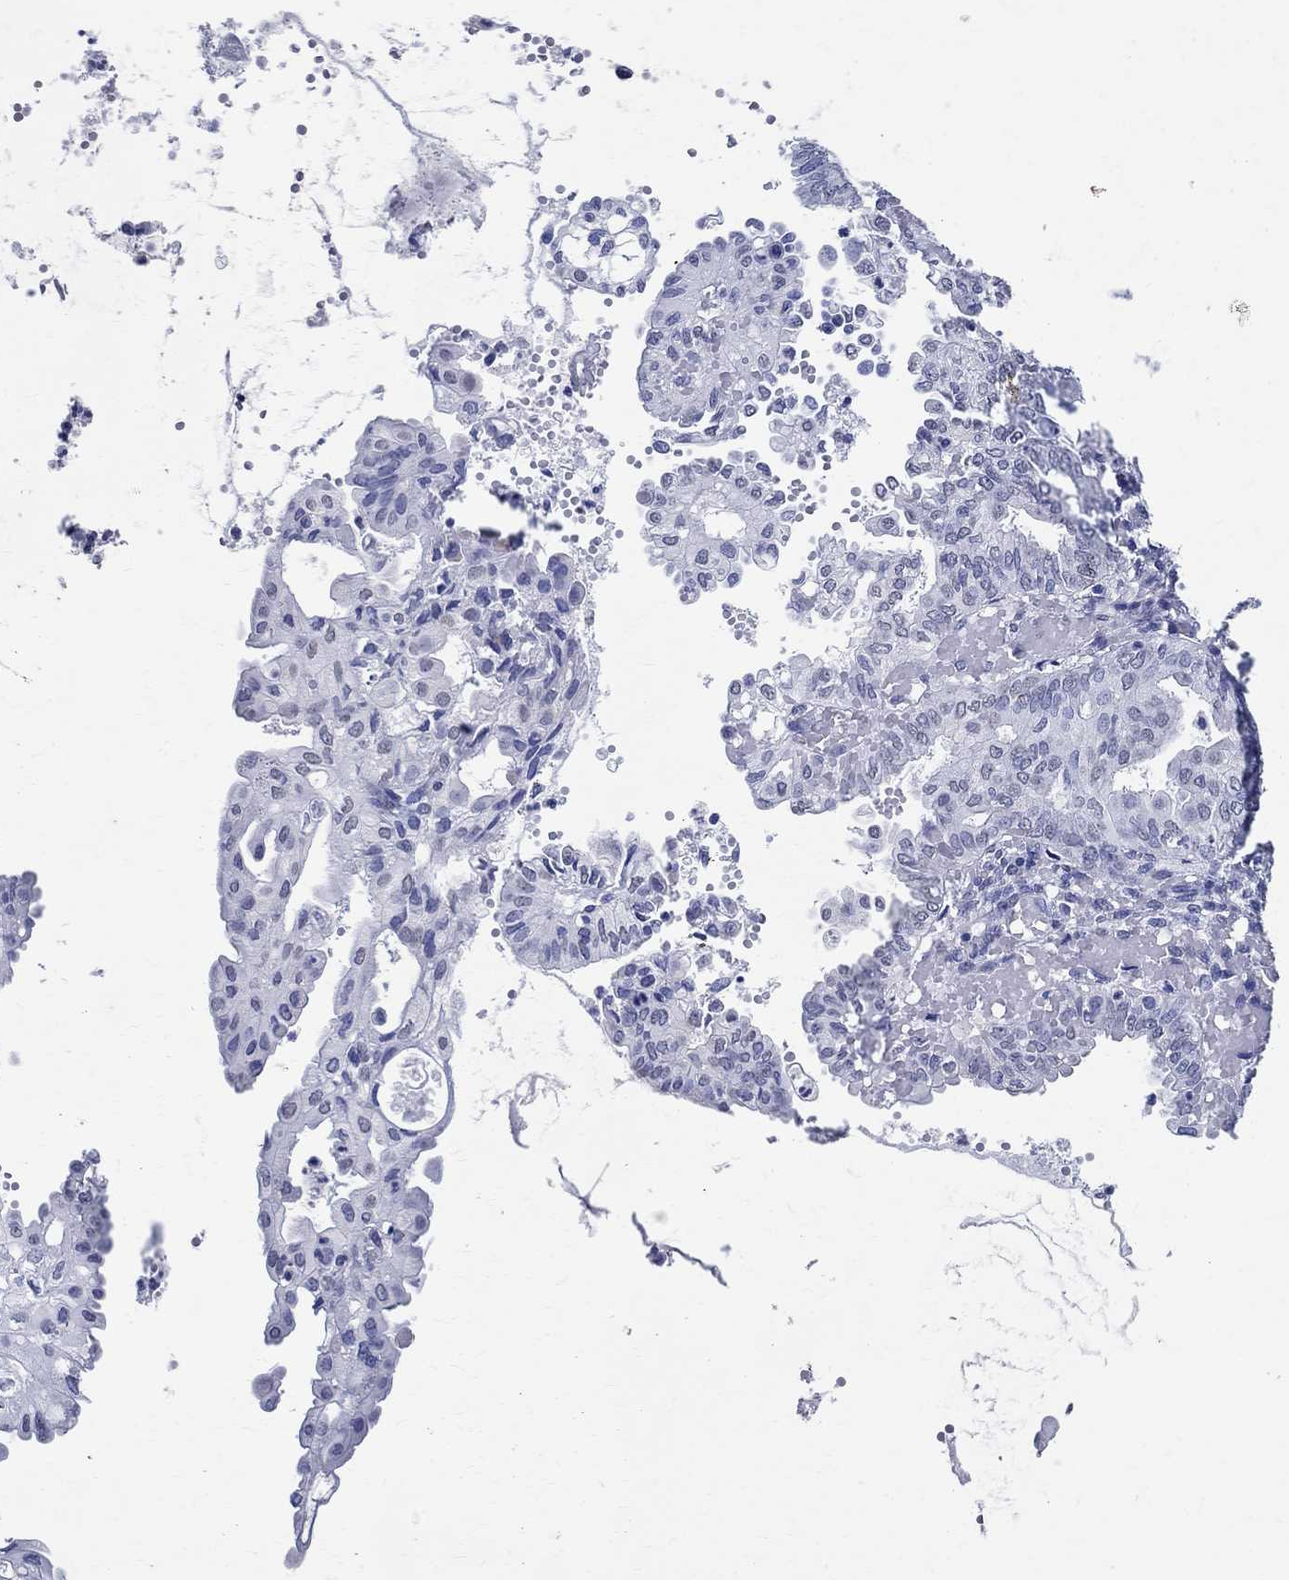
{"staining": {"intensity": "negative", "quantity": "none", "location": "none"}, "tissue": "endometrial cancer", "cell_type": "Tumor cells", "image_type": "cancer", "snomed": [{"axis": "morphology", "description": "Adenocarcinoma, NOS"}, {"axis": "topography", "description": "Endometrium"}], "caption": "An immunohistochemistry photomicrograph of endometrial cancer is shown. There is no staining in tumor cells of endometrial cancer.", "gene": "TSPAN16", "patient": {"sex": "female", "age": 68}}